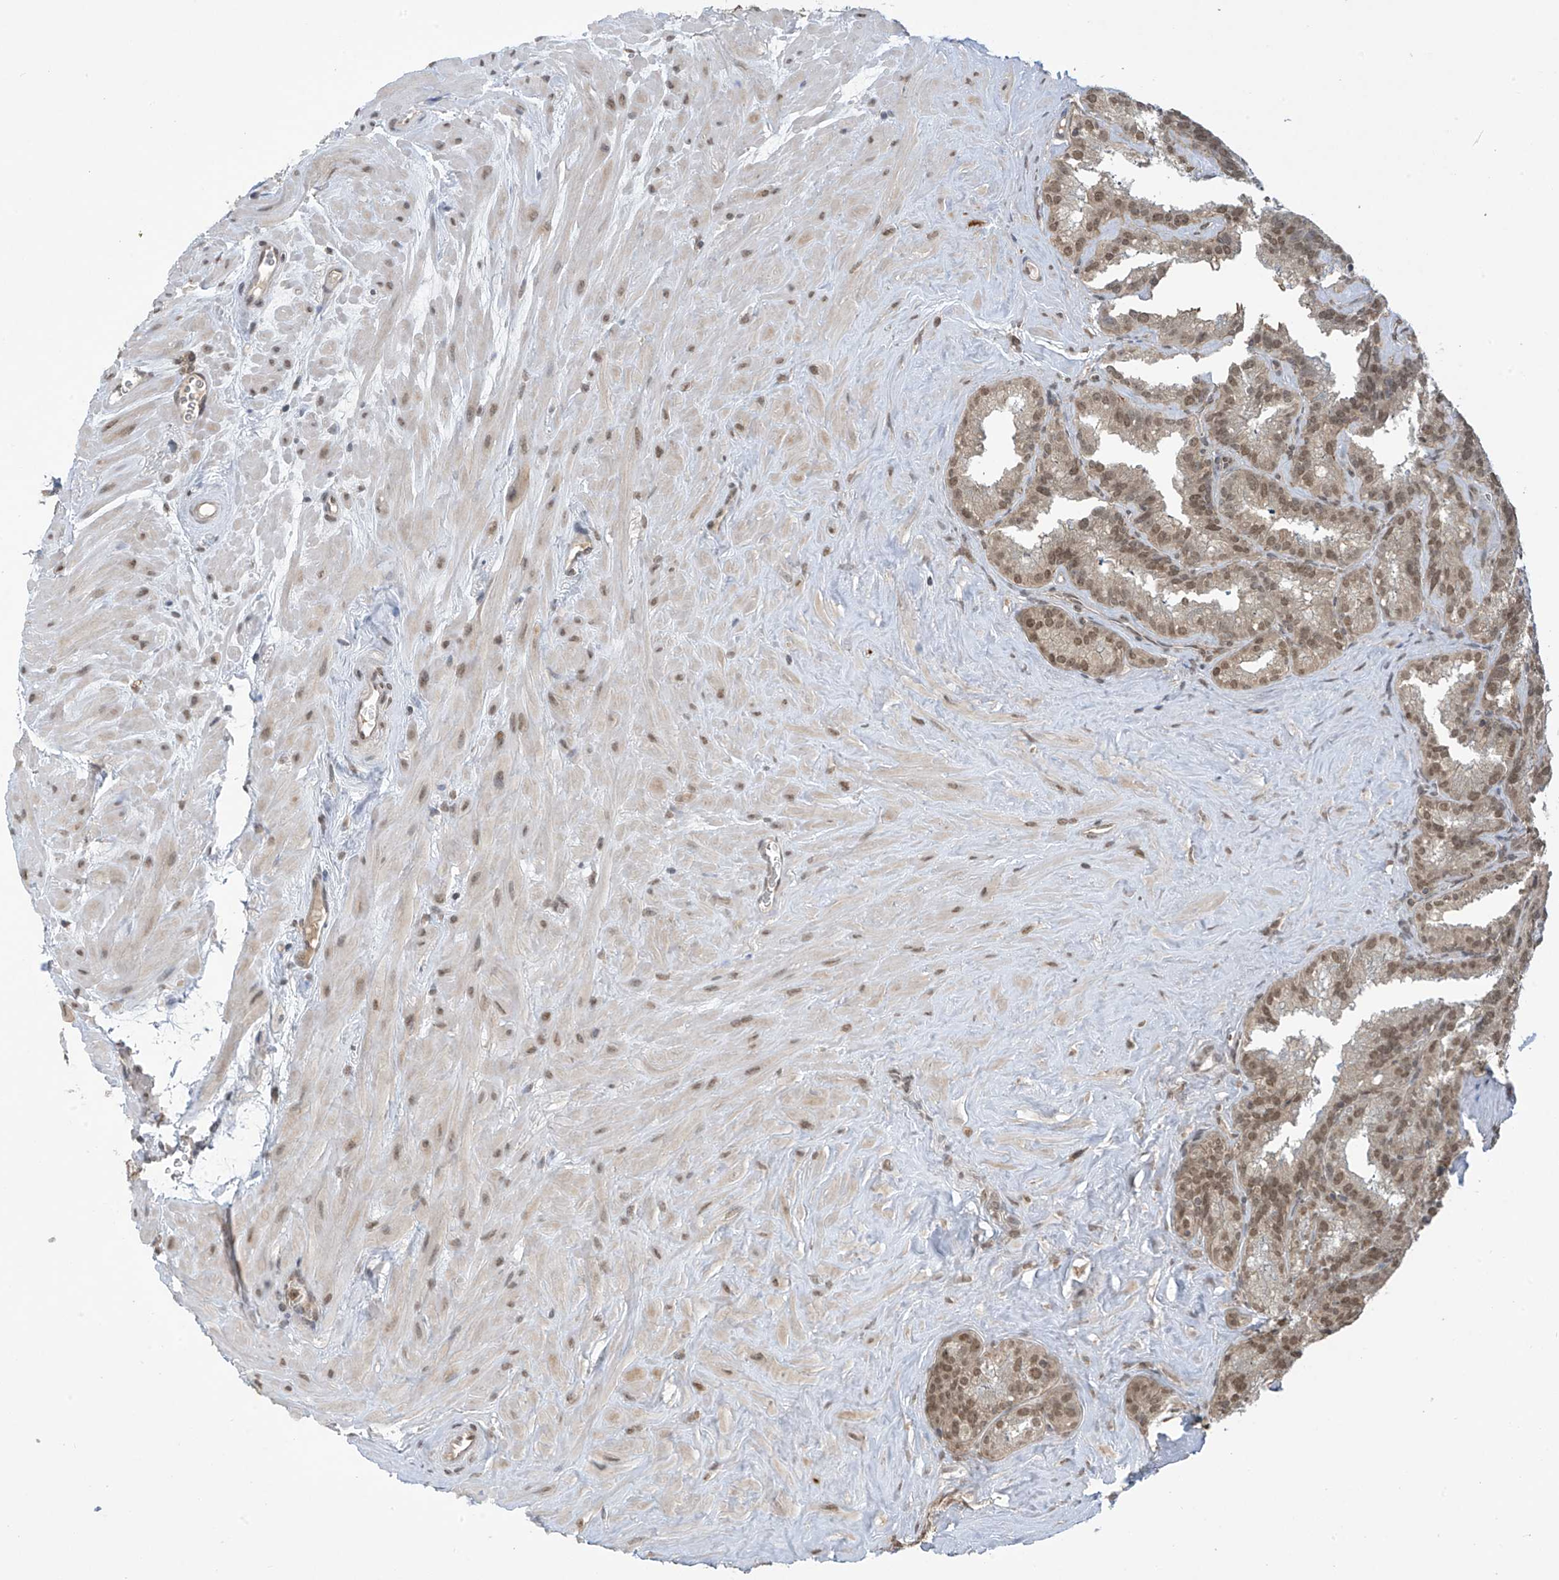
{"staining": {"intensity": "weak", "quantity": ">75%", "location": "nuclear"}, "tissue": "seminal vesicle", "cell_type": "Glandular cells", "image_type": "normal", "snomed": [{"axis": "morphology", "description": "Normal tissue, NOS"}, {"axis": "topography", "description": "Prostate"}, {"axis": "topography", "description": "Seminal veicle"}], "caption": "This is a micrograph of IHC staining of unremarkable seminal vesicle, which shows weak positivity in the nuclear of glandular cells.", "gene": "LCOR", "patient": {"sex": "male", "age": 59}}